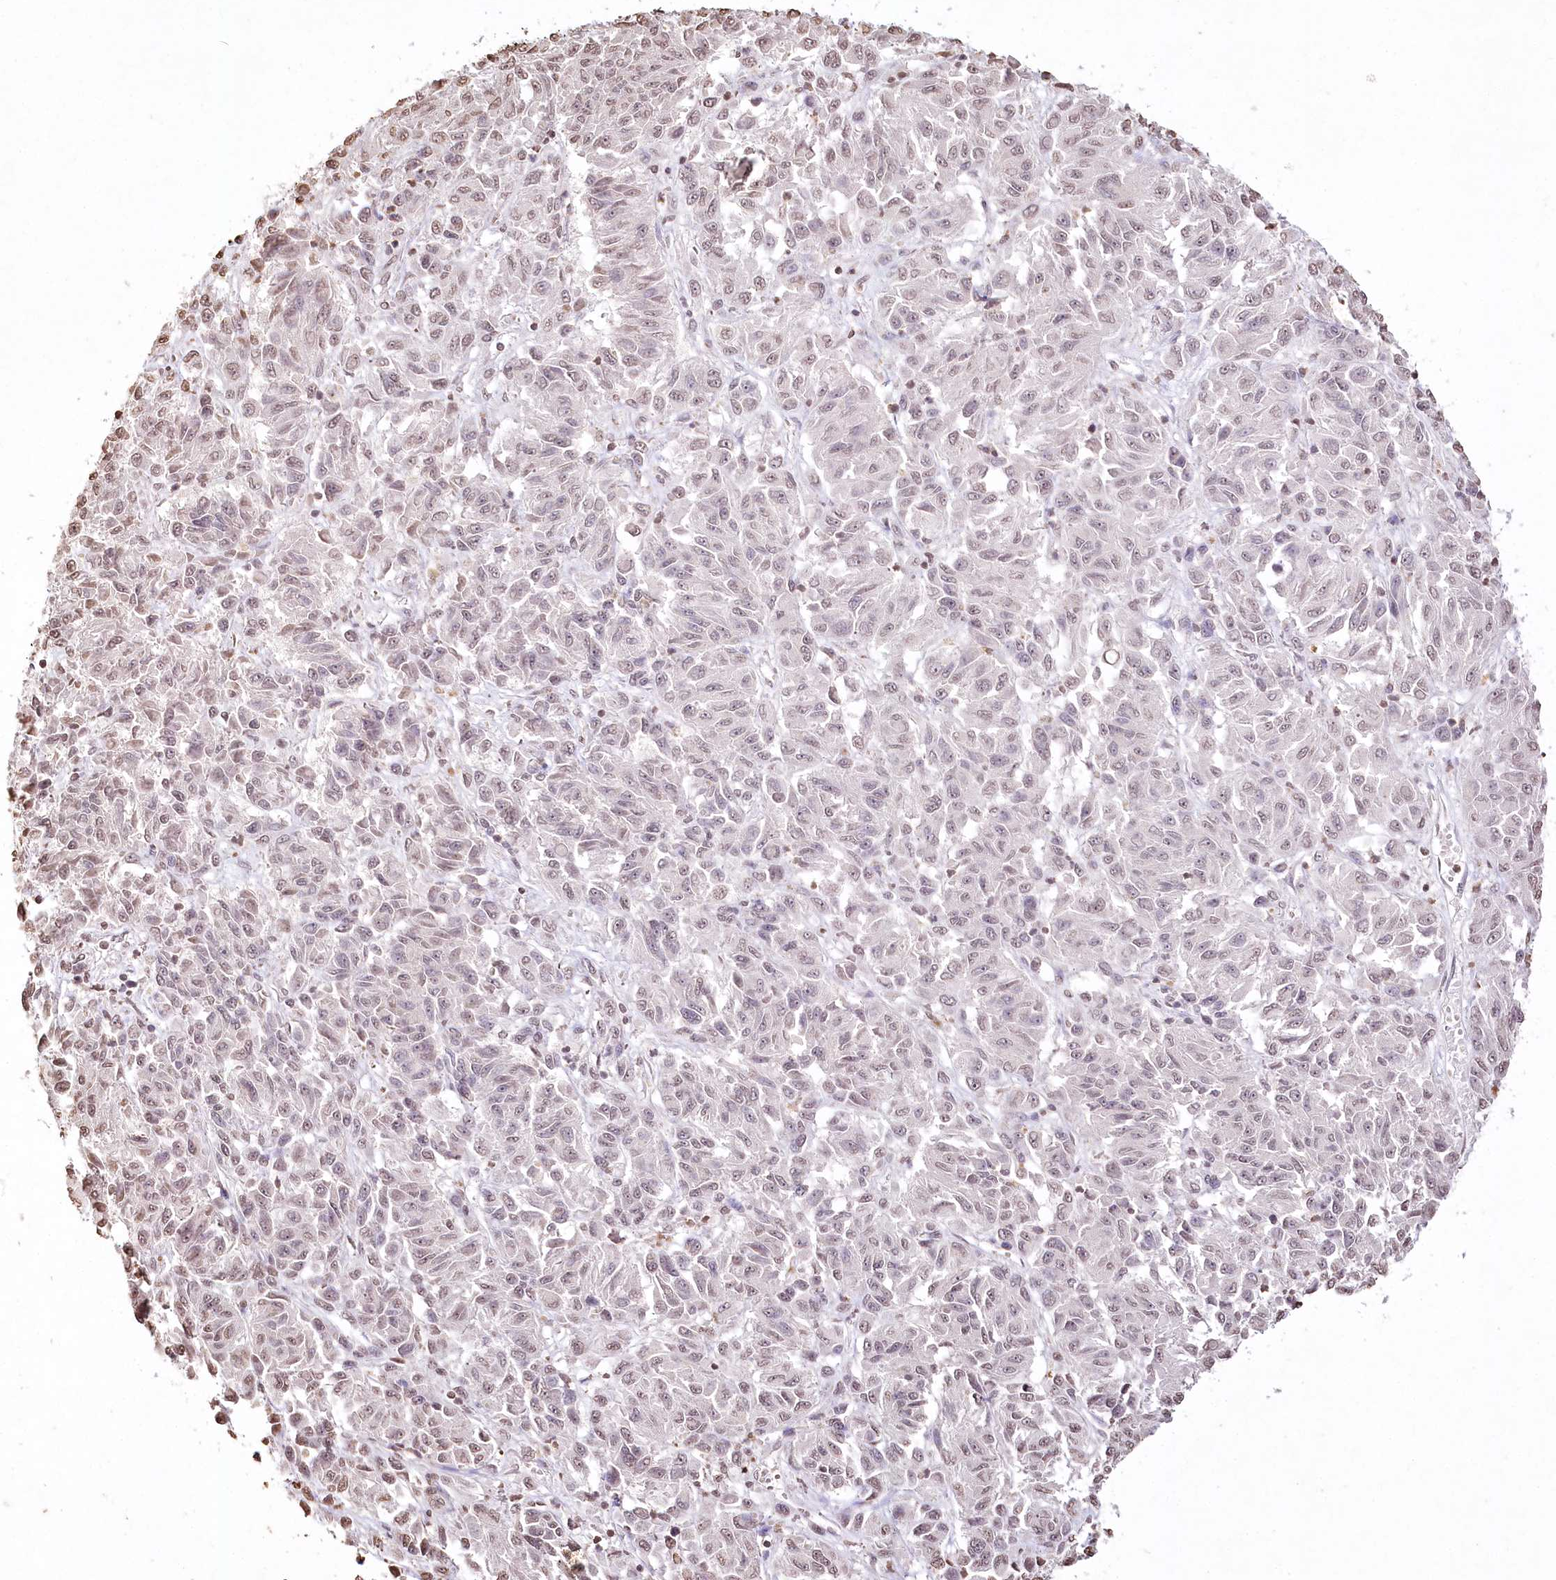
{"staining": {"intensity": "negative", "quantity": "none", "location": "none"}, "tissue": "melanoma", "cell_type": "Tumor cells", "image_type": "cancer", "snomed": [{"axis": "morphology", "description": "Malignant melanoma, Metastatic site"}, {"axis": "topography", "description": "Lung"}], "caption": "Immunohistochemistry (IHC) of malignant melanoma (metastatic site) demonstrates no expression in tumor cells. The staining is performed using DAB brown chromogen with nuclei counter-stained in using hematoxylin.", "gene": "DMXL1", "patient": {"sex": "male", "age": 64}}